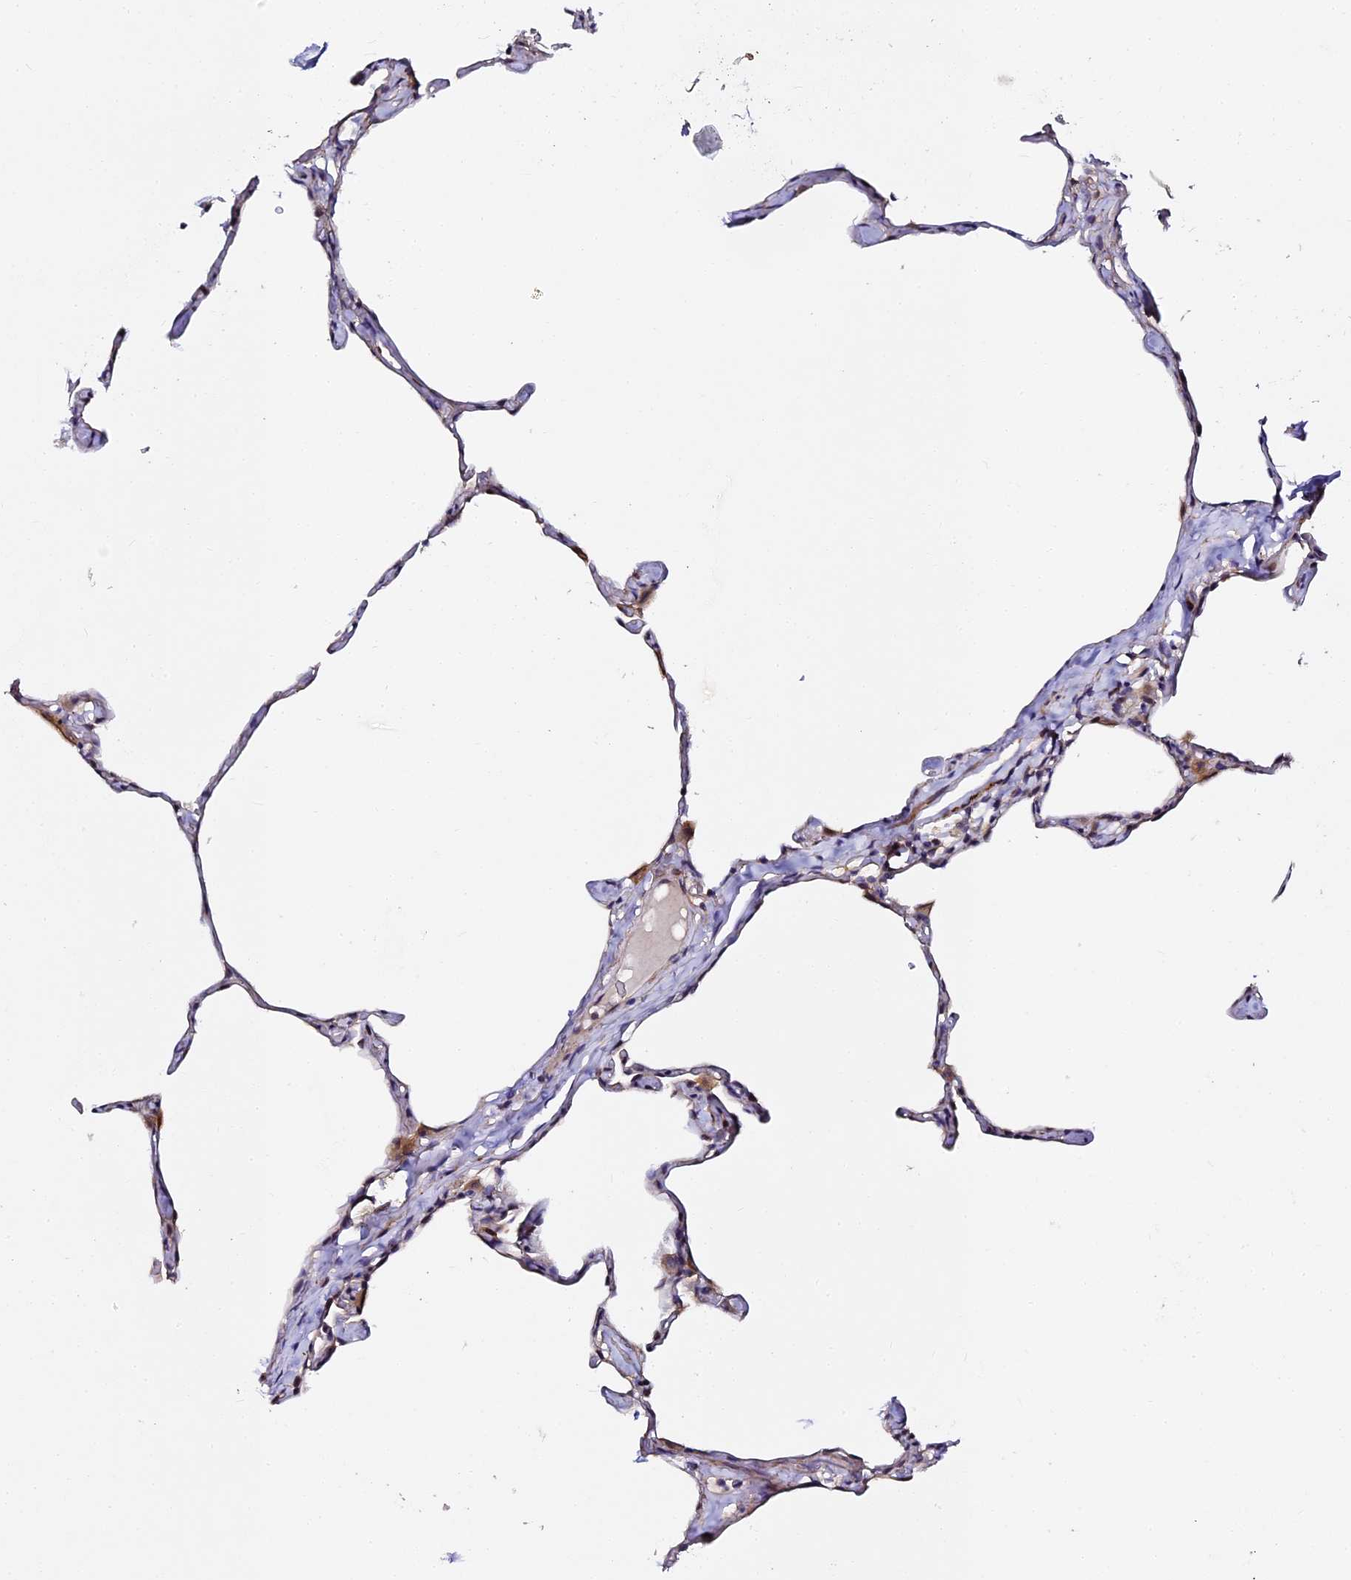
{"staining": {"intensity": "negative", "quantity": "none", "location": "none"}, "tissue": "lung", "cell_type": "Alveolar cells", "image_type": "normal", "snomed": [{"axis": "morphology", "description": "Normal tissue, NOS"}, {"axis": "topography", "description": "Lung"}], "caption": "An immunohistochemistry image of unremarkable lung is shown. There is no staining in alveolar cells of lung.", "gene": "GPN3", "patient": {"sex": "male", "age": 65}}